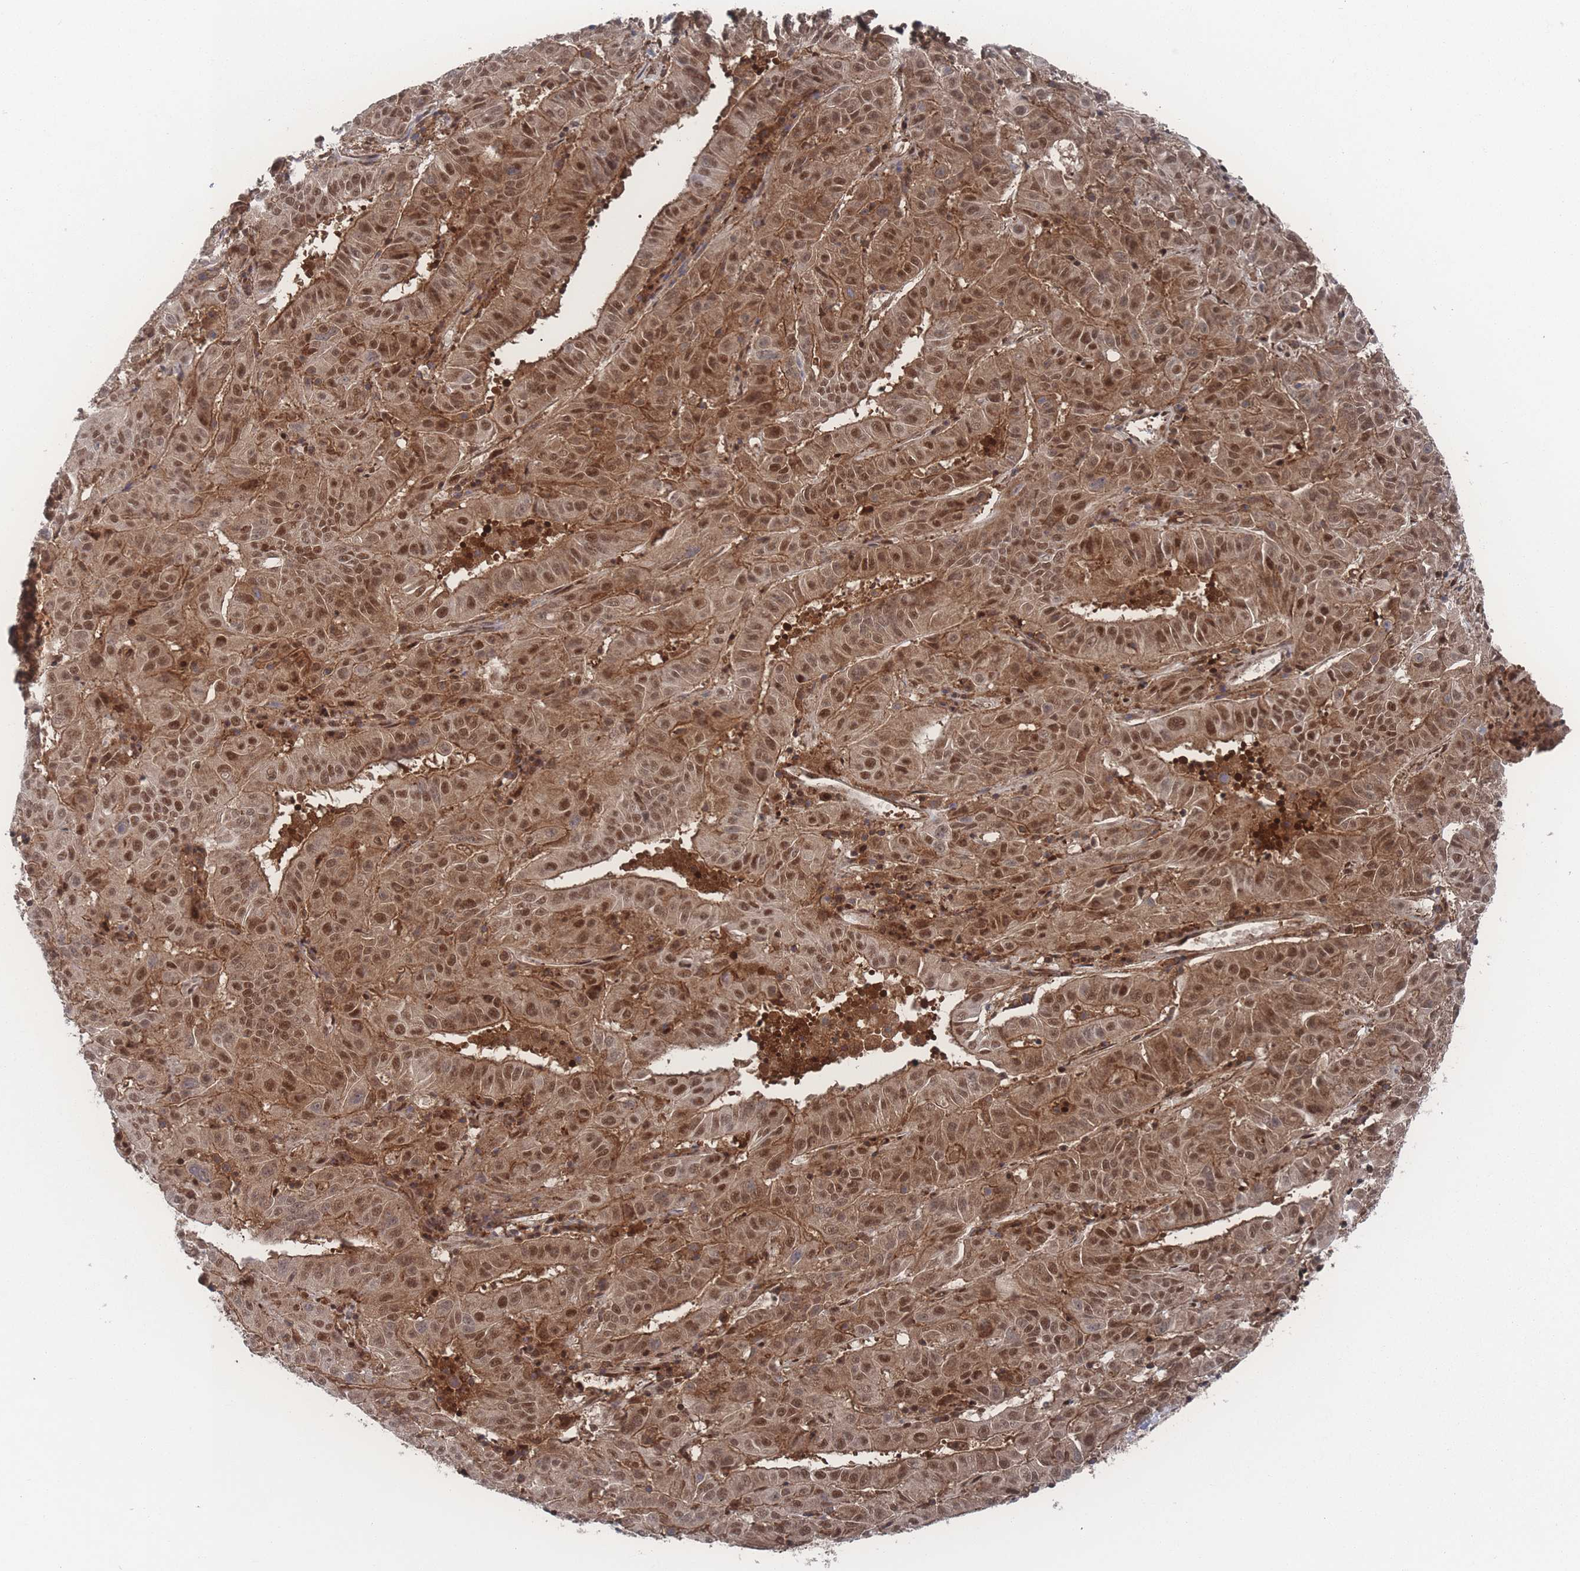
{"staining": {"intensity": "moderate", "quantity": ">75%", "location": "nuclear"}, "tissue": "pancreatic cancer", "cell_type": "Tumor cells", "image_type": "cancer", "snomed": [{"axis": "morphology", "description": "Adenocarcinoma, NOS"}, {"axis": "topography", "description": "Pancreas"}], "caption": "An image of pancreatic cancer stained for a protein reveals moderate nuclear brown staining in tumor cells.", "gene": "PSMA1", "patient": {"sex": "male", "age": 63}}